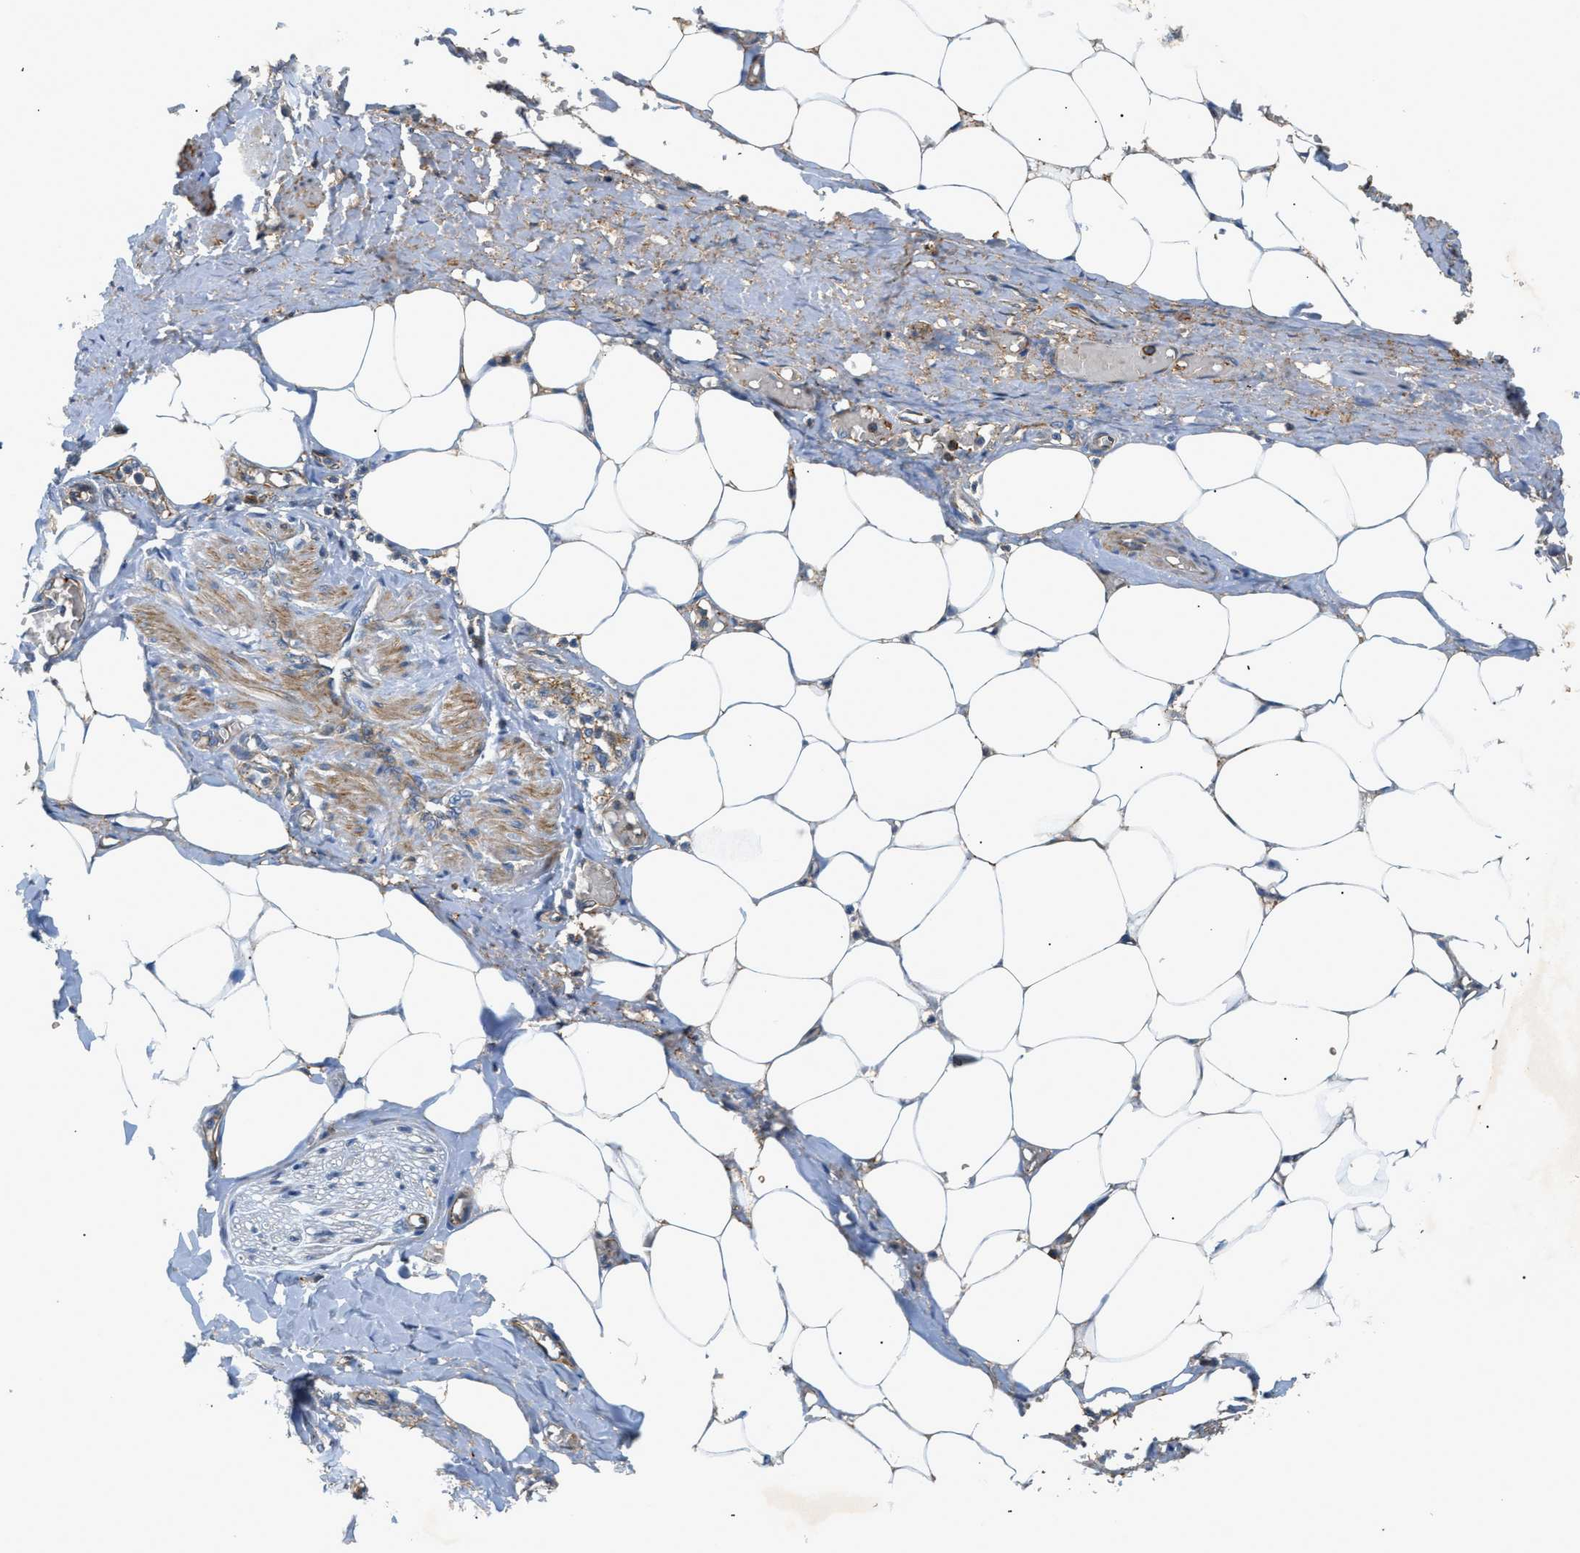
{"staining": {"intensity": "moderate", "quantity": "25%-75%", "location": "cytoplasmic/membranous"}, "tissue": "adipose tissue", "cell_type": "Adipocytes", "image_type": "normal", "snomed": [{"axis": "morphology", "description": "Normal tissue, NOS"}, {"axis": "topography", "description": "Soft tissue"}, {"axis": "topography", "description": "Vascular tissue"}], "caption": "This histopathology image displays immunohistochemistry (IHC) staining of unremarkable human adipose tissue, with medium moderate cytoplasmic/membranous positivity in approximately 25%-75% of adipocytes.", "gene": "DHODH", "patient": {"sex": "female", "age": 35}}